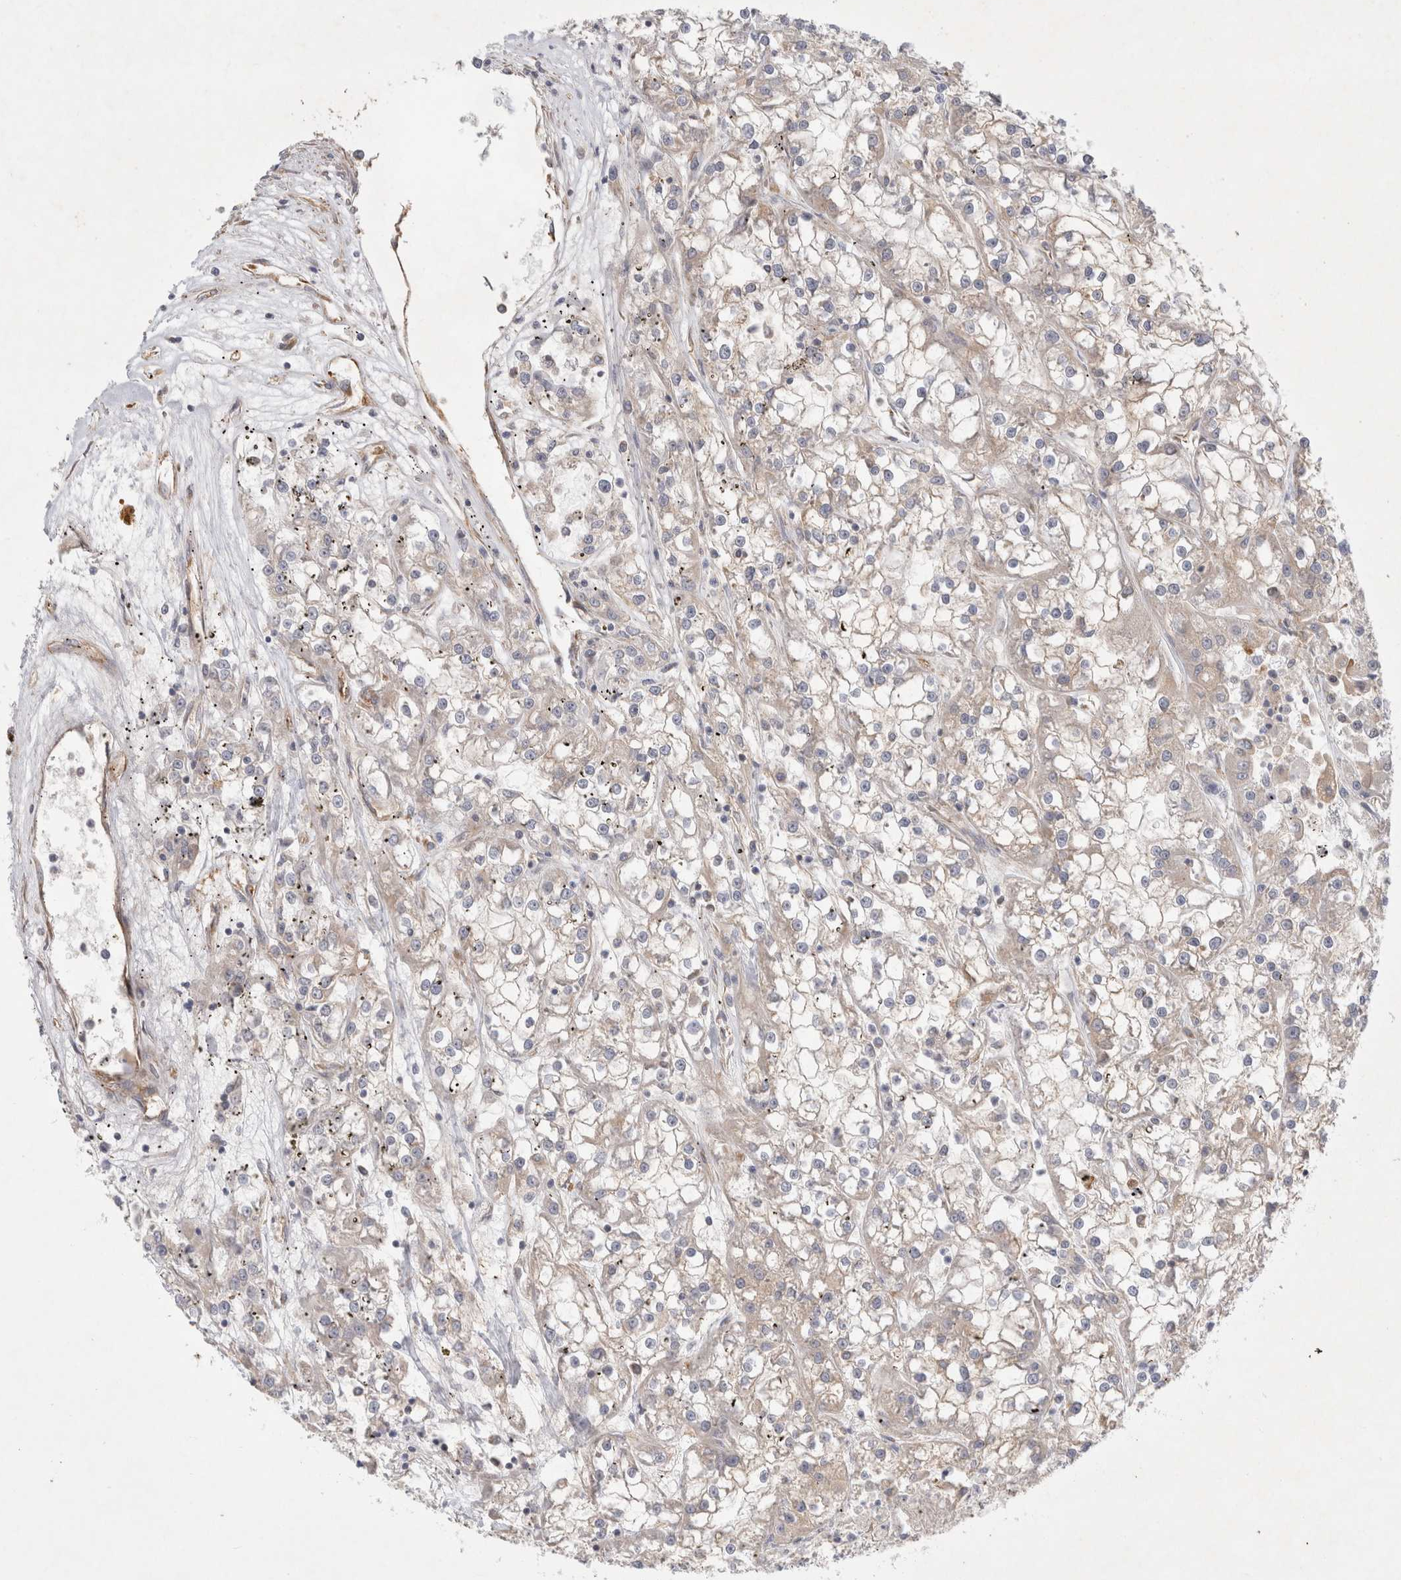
{"staining": {"intensity": "negative", "quantity": "none", "location": "none"}, "tissue": "renal cancer", "cell_type": "Tumor cells", "image_type": "cancer", "snomed": [{"axis": "morphology", "description": "Adenocarcinoma, NOS"}, {"axis": "topography", "description": "Kidney"}], "caption": "Human adenocarcinoma (renal) stained for a protein using IHC reveals no positivity in tumor cells.", "gene": "GPR150", "patient": {"sex": "female", "age": 52}}